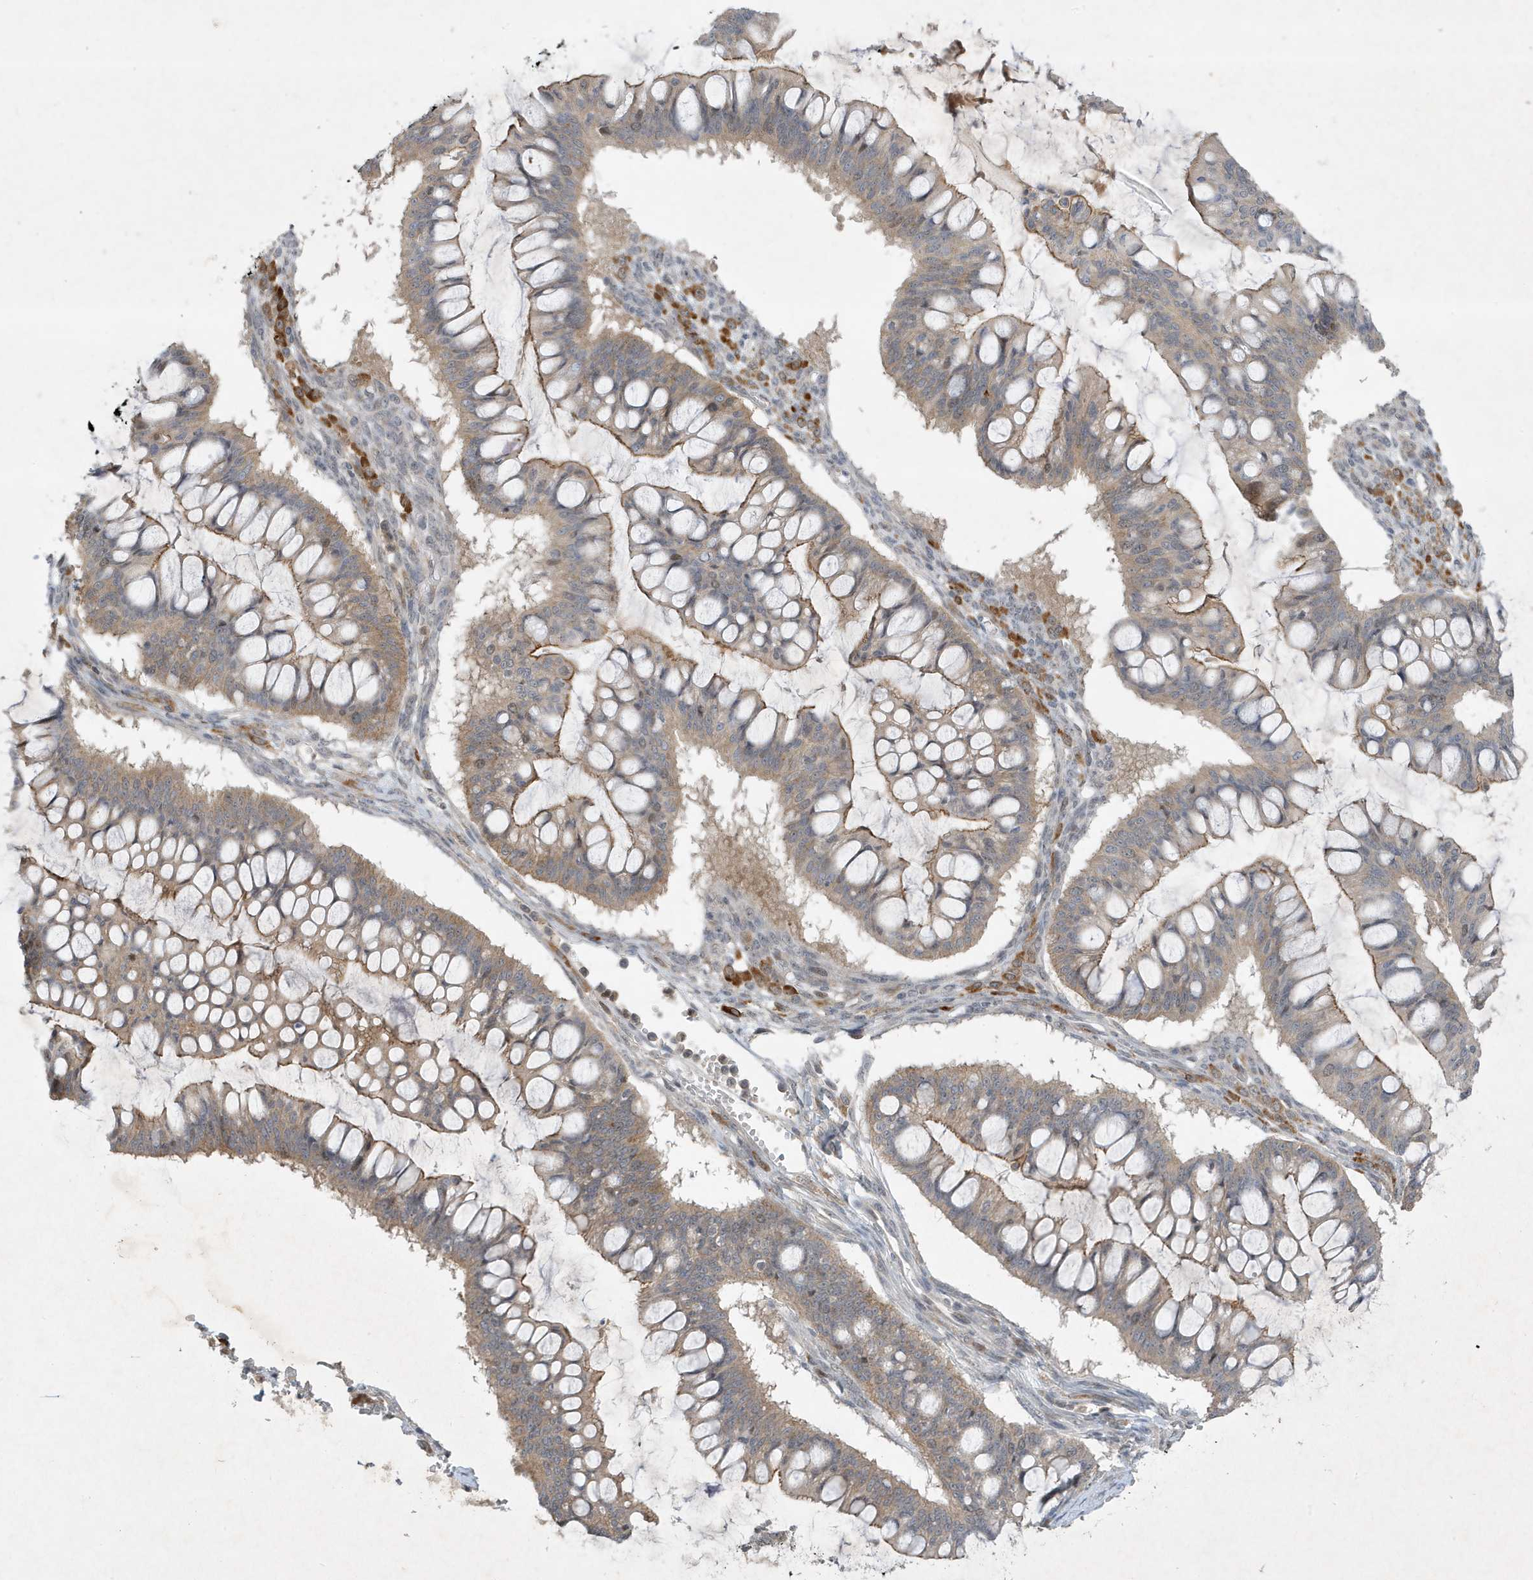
{"staining": {"intensity": "weak", "quantity": ">75%", "location": "cytoplasmic/membranous"}, "tissue": "ovarian cancer", "cell_type": "Tumor cells", "image_type": "cancer", "snomed": [{"axis": "morphology", "description": "Cystadenocarcinoma, mucinous, NOS"}, {"axis": "topography", "description": "Ovary"}], "caption": "High-power microscopy captured an immunohistochemistry micrograph of ovarian mucinous cystadenocarcinoma, revealing weak cytoplasmic/membranous expression in approximately >75% of tumor cells.", "gene": "MAST3", "patient": {"sex": "female", "age": 73}}